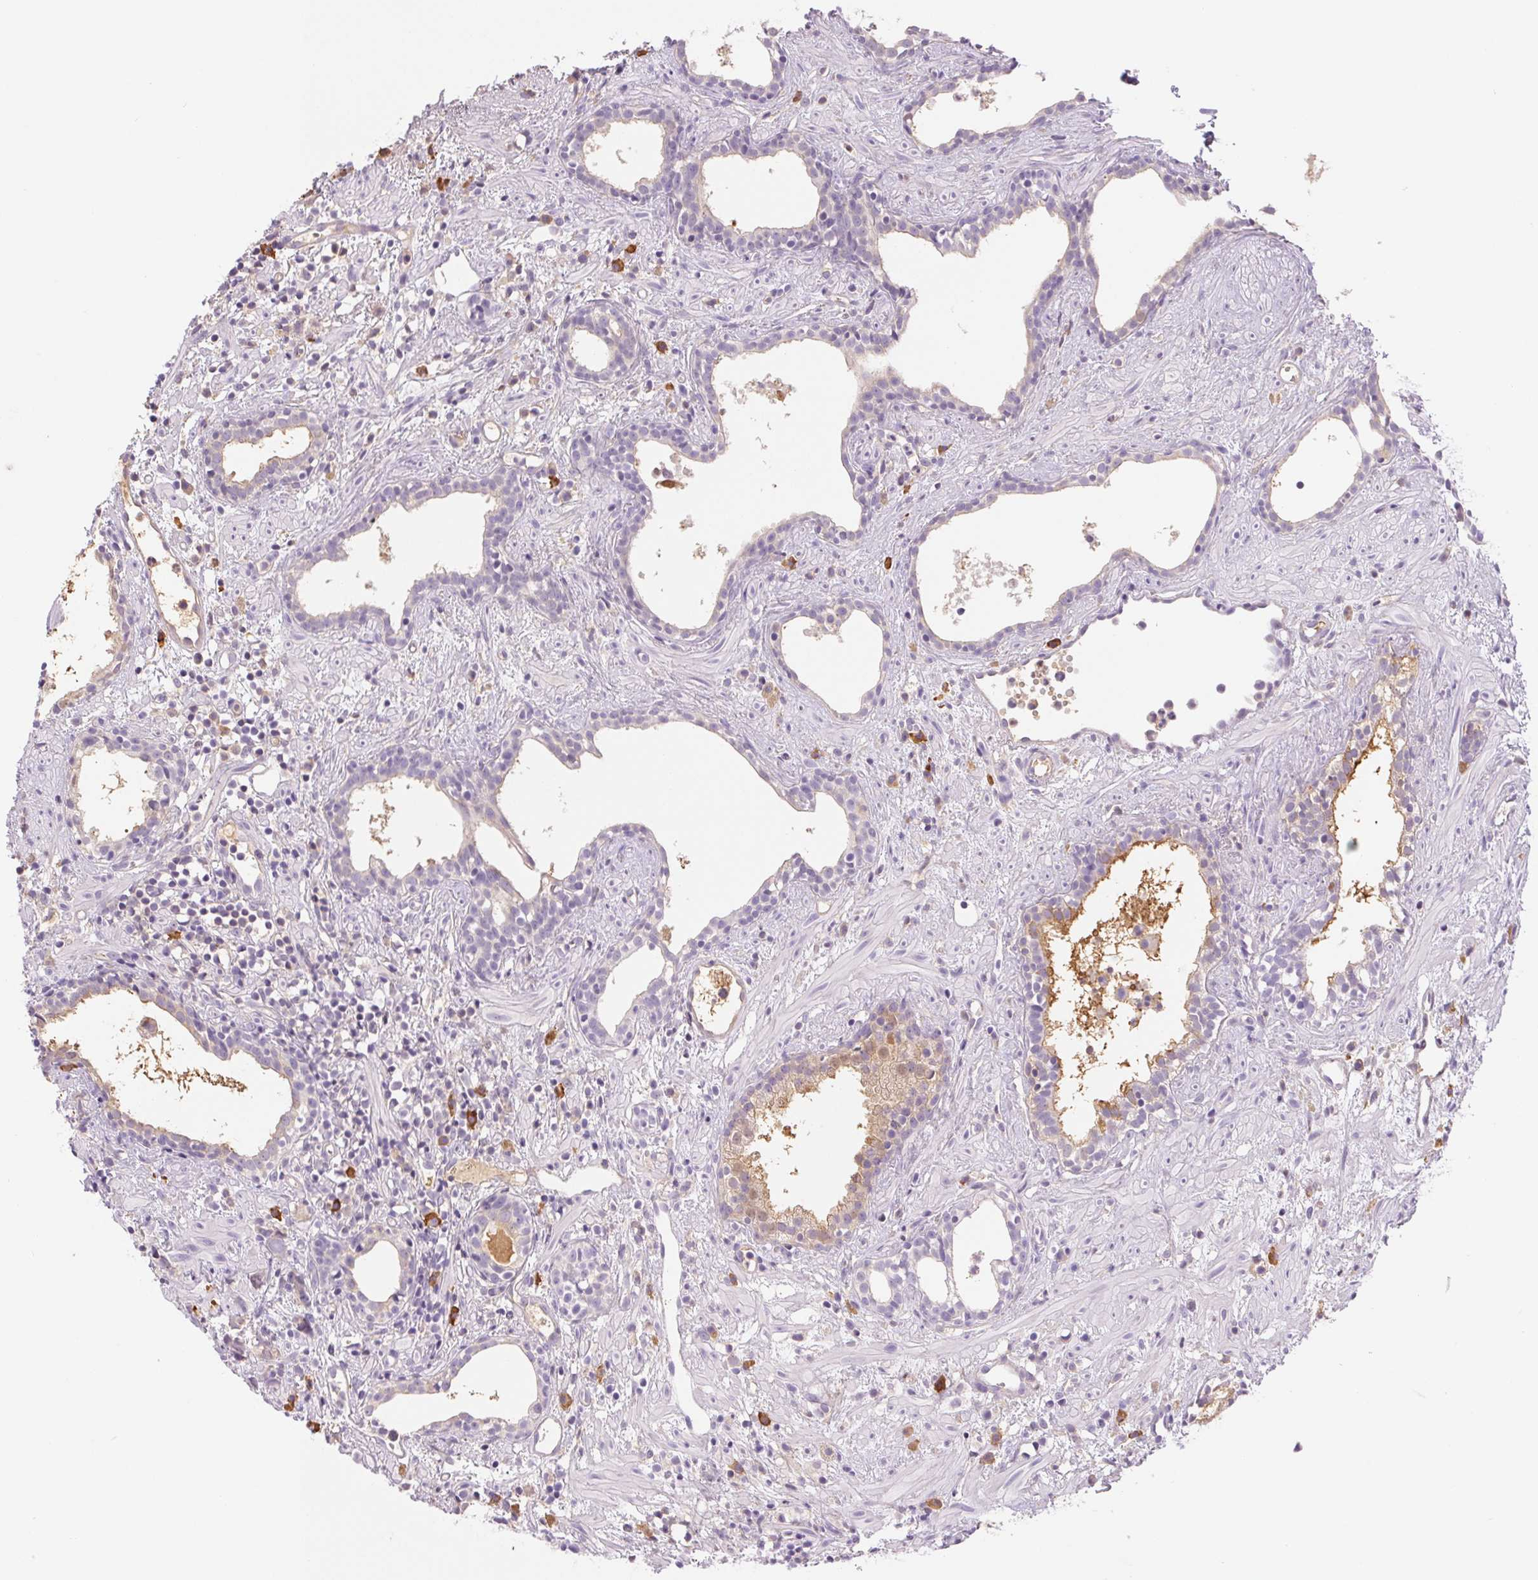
{"staining": {"intensity": "negative", "quantity": "none", "location": "none"}, "tissue": "prostate cancer", "cell_type": "Tumor cells", "image_type": "cancer", "snomed": [{"axis": "morphology", "description": "Adenocarcinoma, High grade"}, {"axis": "topography", "description": "Prostate"}], "caption": "DAB (3,3'-diaminobenzidine) immunohistochemical staining of prostate high-grade adenocarcinoma displays no significant positivity in tumor cells.", "gene": "IFIT1B", "patient": {"sex": "male", "age": 83}}